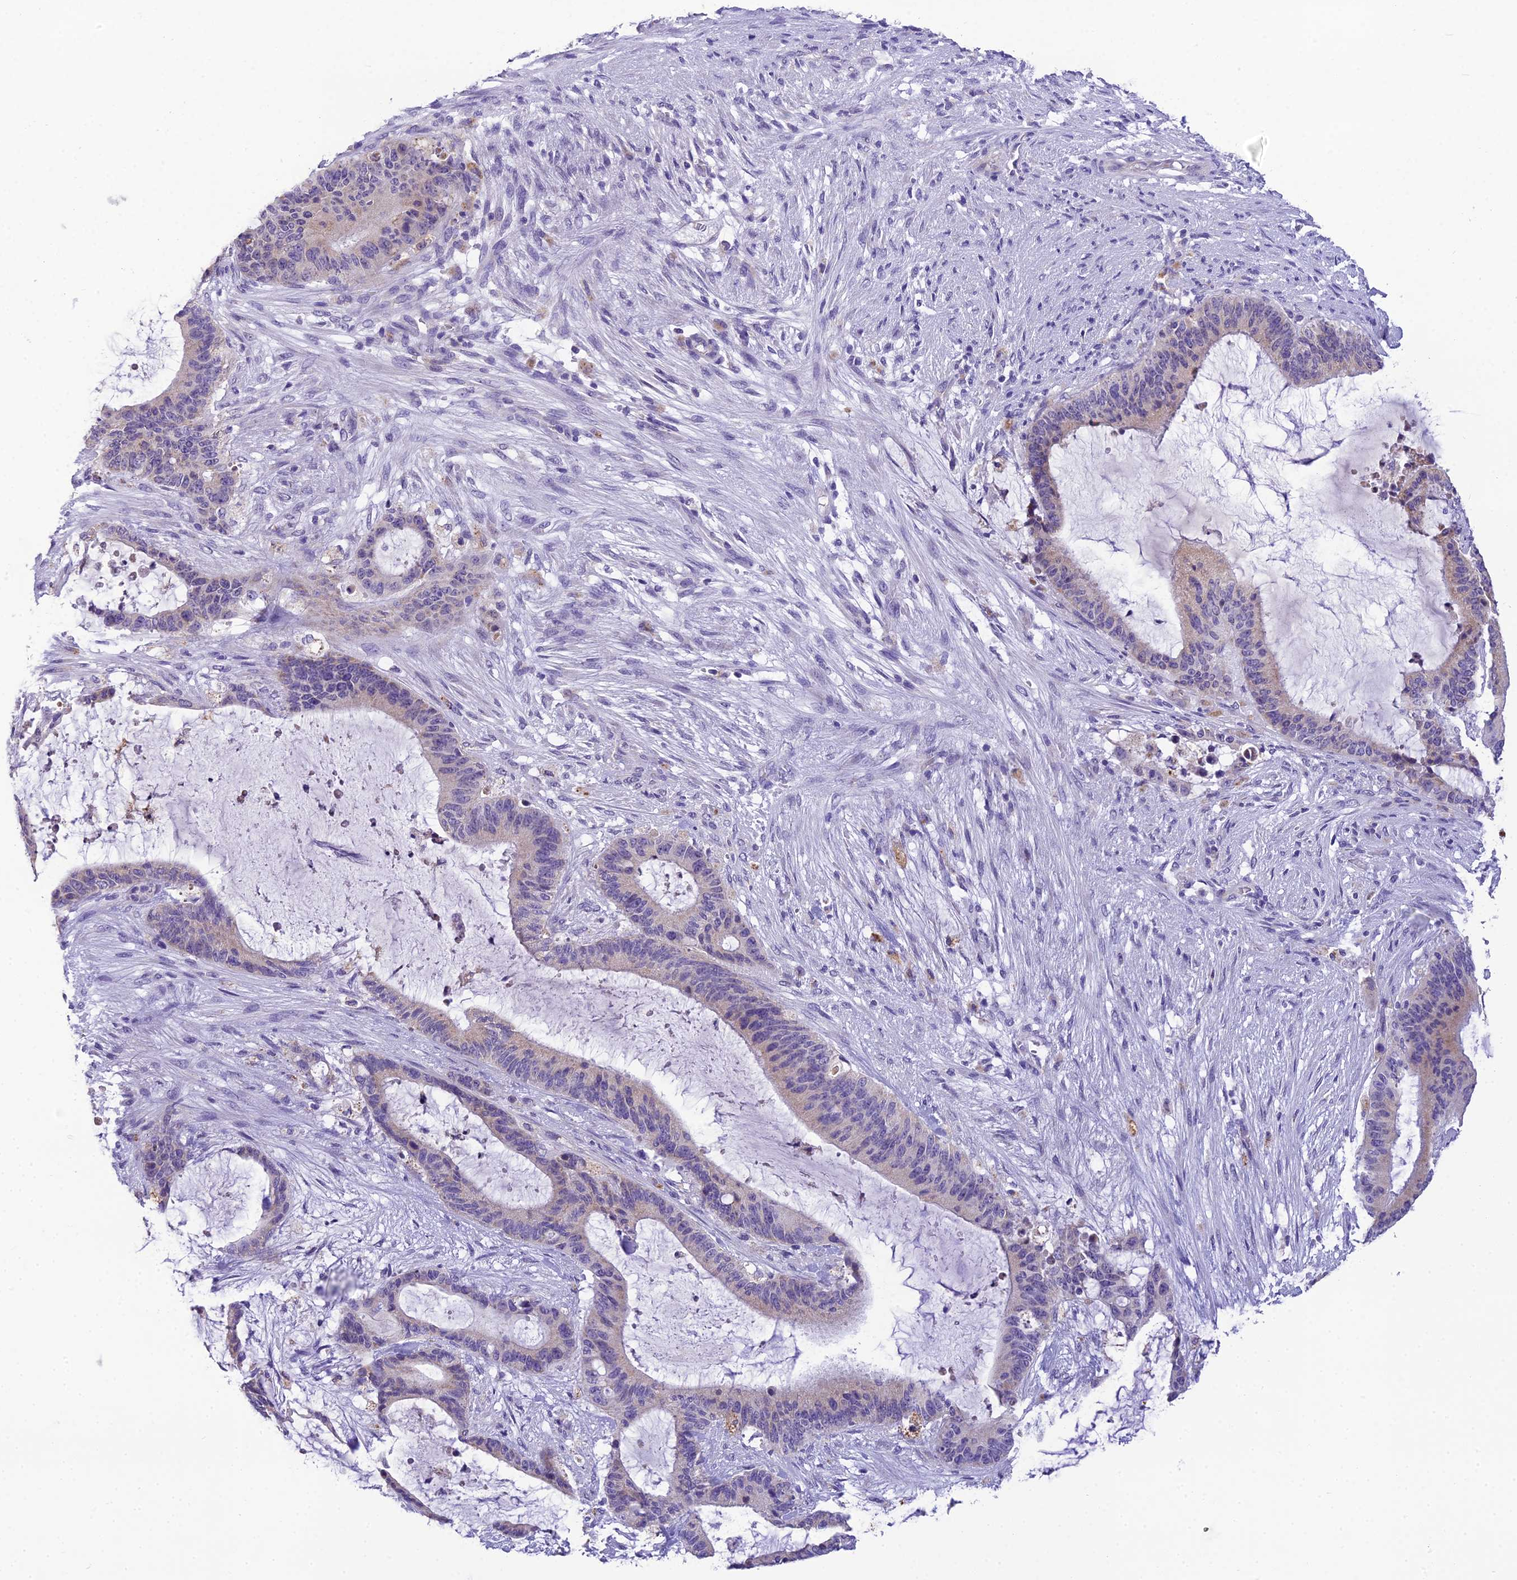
{"staining": {"intensity": "negative", "quantity": "none", "location": "none"}, "tissue": "liver cancer", "cell_type": "Tumor cells", "image_type": "cancer", "snomed": [{"axis": "morphology", "description": "Normal tissue, NOS"}, {"axis": "morphology", "description": "Cholangiocarcinoma"}, {"axis": "topography", "description": "Liver"}, {"axis": "topography", "description": "Peripheral nerve tissue"}], "caption": "The histopathology image reveals no staining of tumor cells in liver cancer (cholangiocarcinoma).", "gene": "MIIP", "patient": {"sex": "female", "age": 73}}